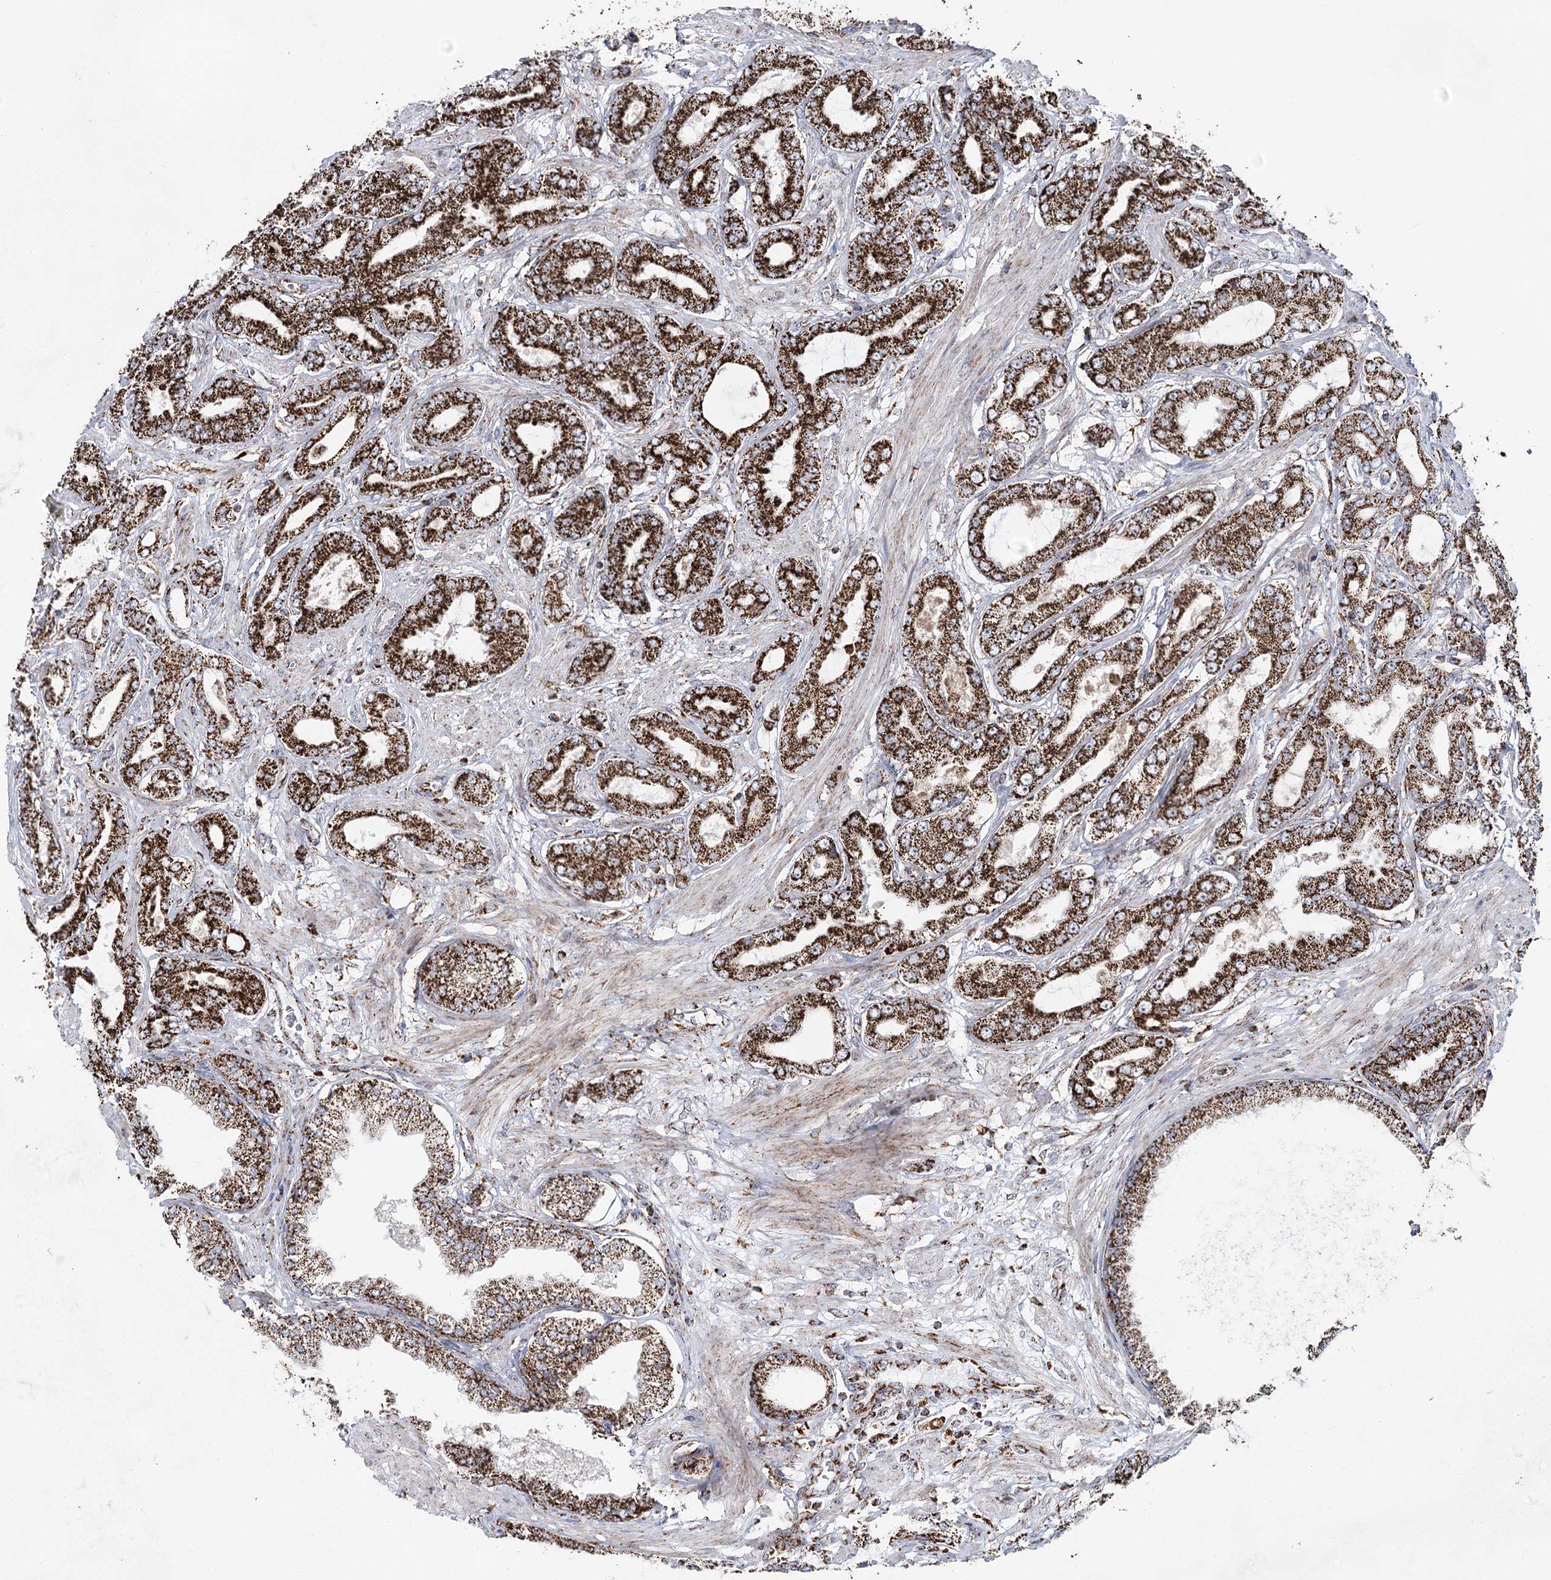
{"staining": {"intensity": "strong", "quantity": ">75%", "location": "cytoplasmic/membranous"}, "tissue": "prostate cancer", "cell_type": "Tumor cells", "image_type": "cancer", "snomed": [{"axis": "morphology", "description": "Adenocarcinoma, Low grade"}, {"axis": "topography", "description": "Prostate"}], "caption": "Tumor cells reveal strong cytoplasmic/membranous staining in about >75% of cells in prostate adenocarcinoma (low-grade). (IHC, brightfield microscopy, high magnification).", "gene": "CWF19L1", "patient": {"sex": "male", "age": 63}}